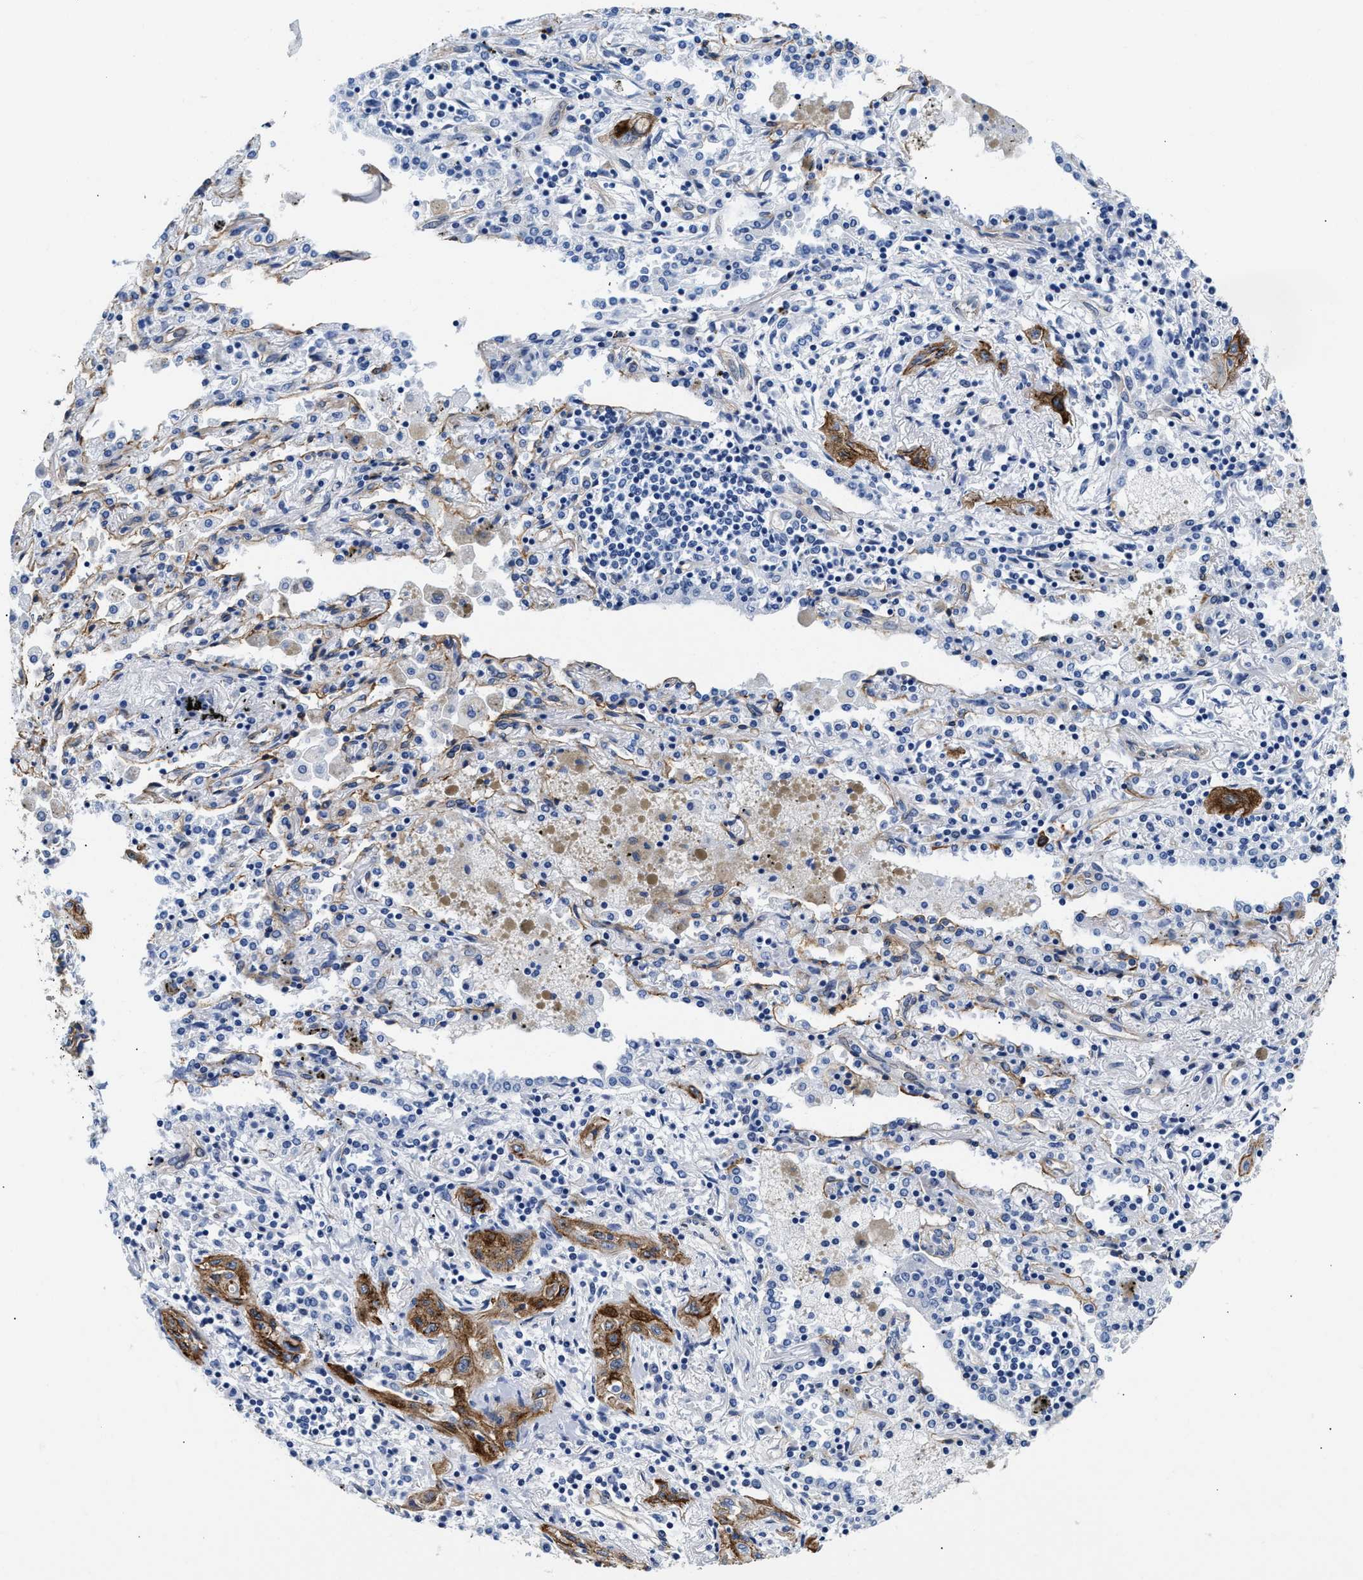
{"staining": {"intensity": "moderate", "quantity": ">75%", "location": "cytoplasmic/membranous"}, "tissue": "lung cancer", "cell_type": "Tumor cells", "image_type": "cancer", "snomed": [{"axis": "morphology", "description": "Squamous cell carcinoma, NOS"}, {"axis": "topography", "description": "Lung"}], "caption": "Tumor cells exhibit moderate cytoplasmic/membranous staining in approximately >75% of cells in lung squamous cell carcinoma.", "gene": "TRIM29", "patient": {"sex": "female", "age": 47}}